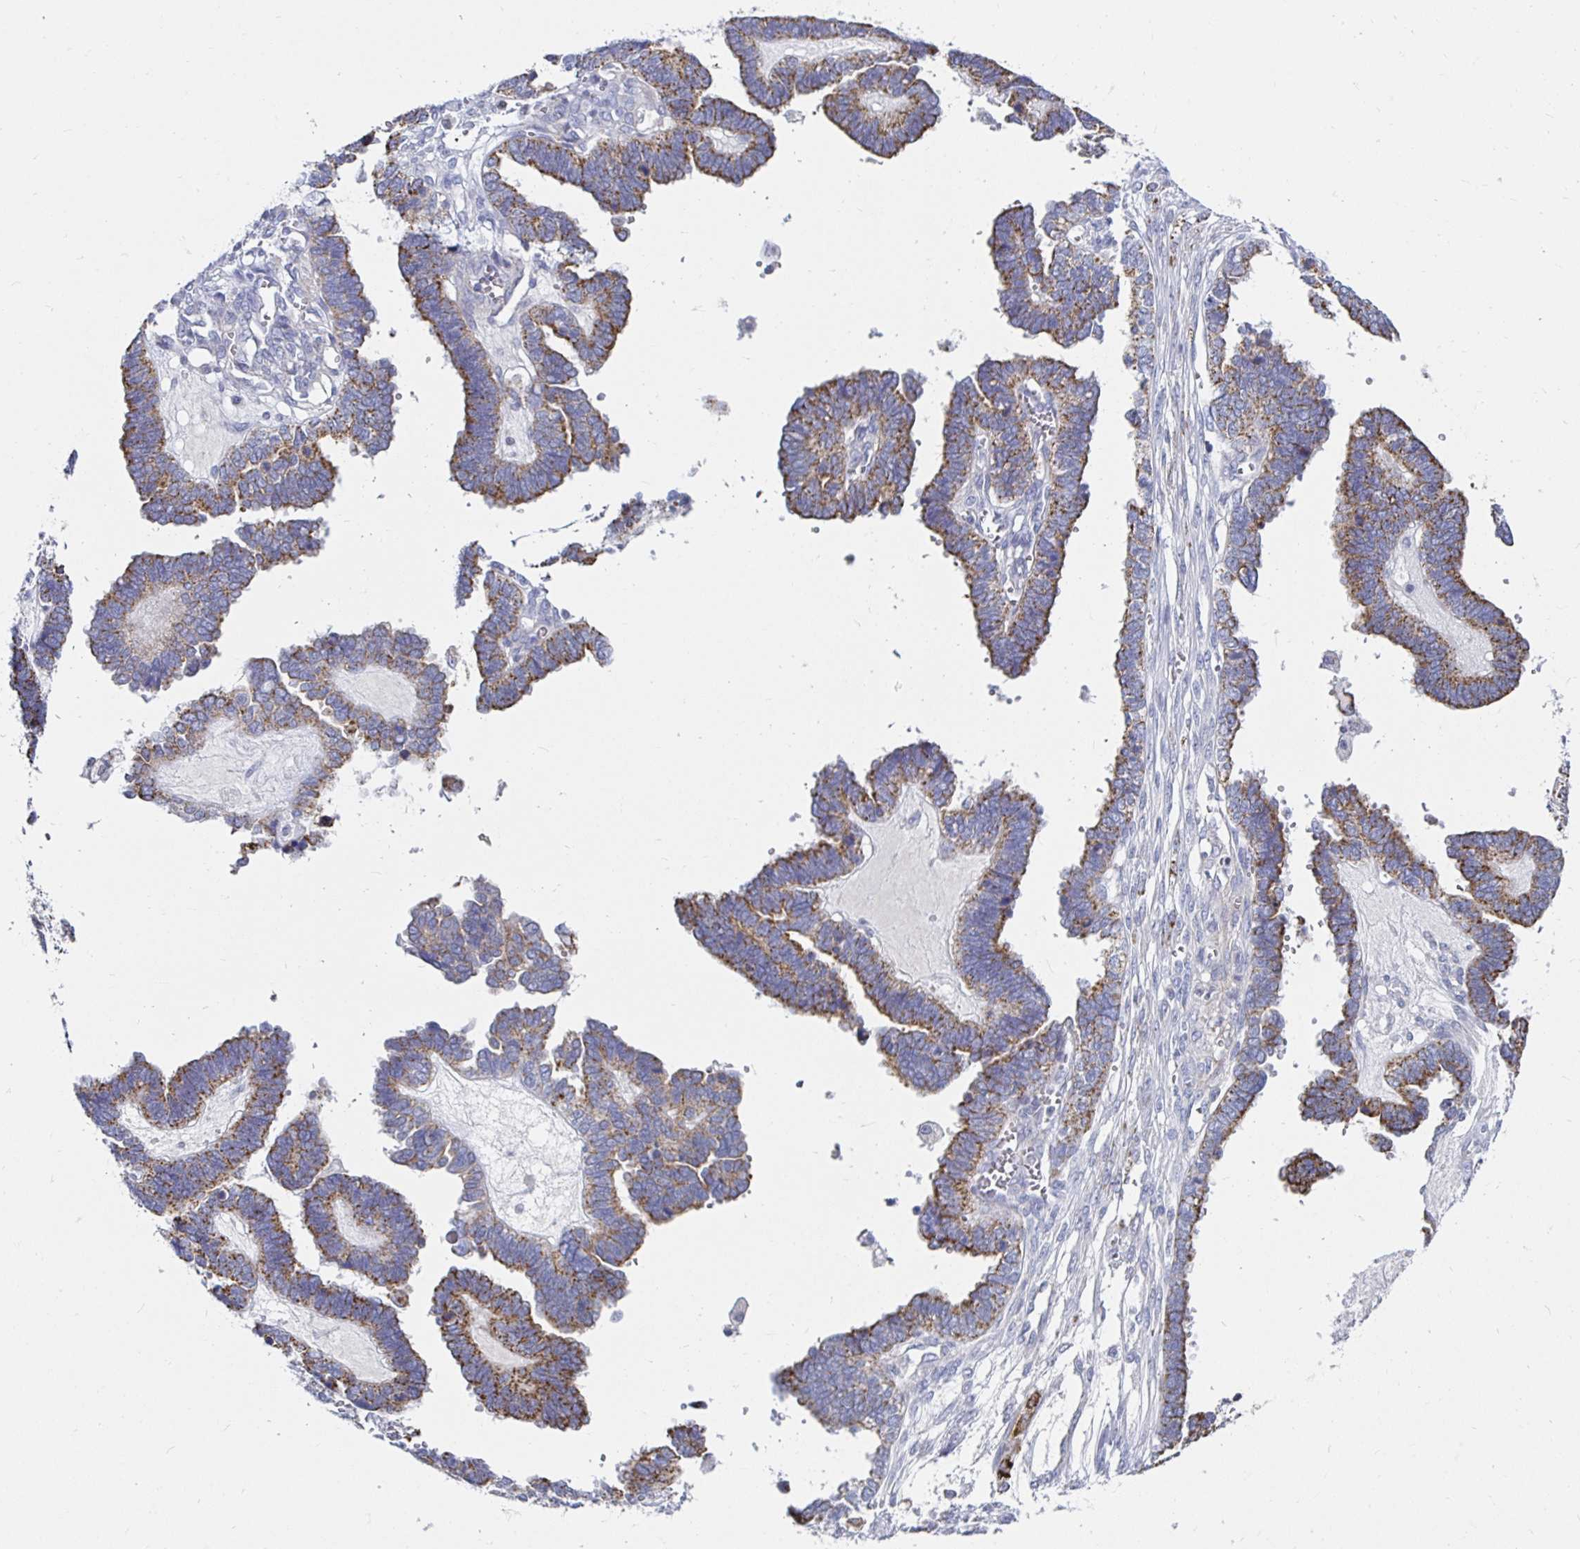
{"staining": {"intensity": "moderate", "quantity": ">75%", "location": "cytoplasmic/membranous"}, "tissue": "ovarian cancer", "cell_type": "Tumor cells", "image_type": "cancer", "snomed": [{"axis": "morphology", "description": "Cystadenocarcinoma, serous, NOS"}, {"axis": "topography", "description": "Ovary"}], "caption": "Protein staining shows moderate cytoplasmic/membranous staining in about >75% of tumor cells in ovarian cancer (serous cystadenocarcinoma). (IHC, brightfield microscopy, high magnification).", "gene": "NOCT", "patient": {"sex": "female", "age": 51}}